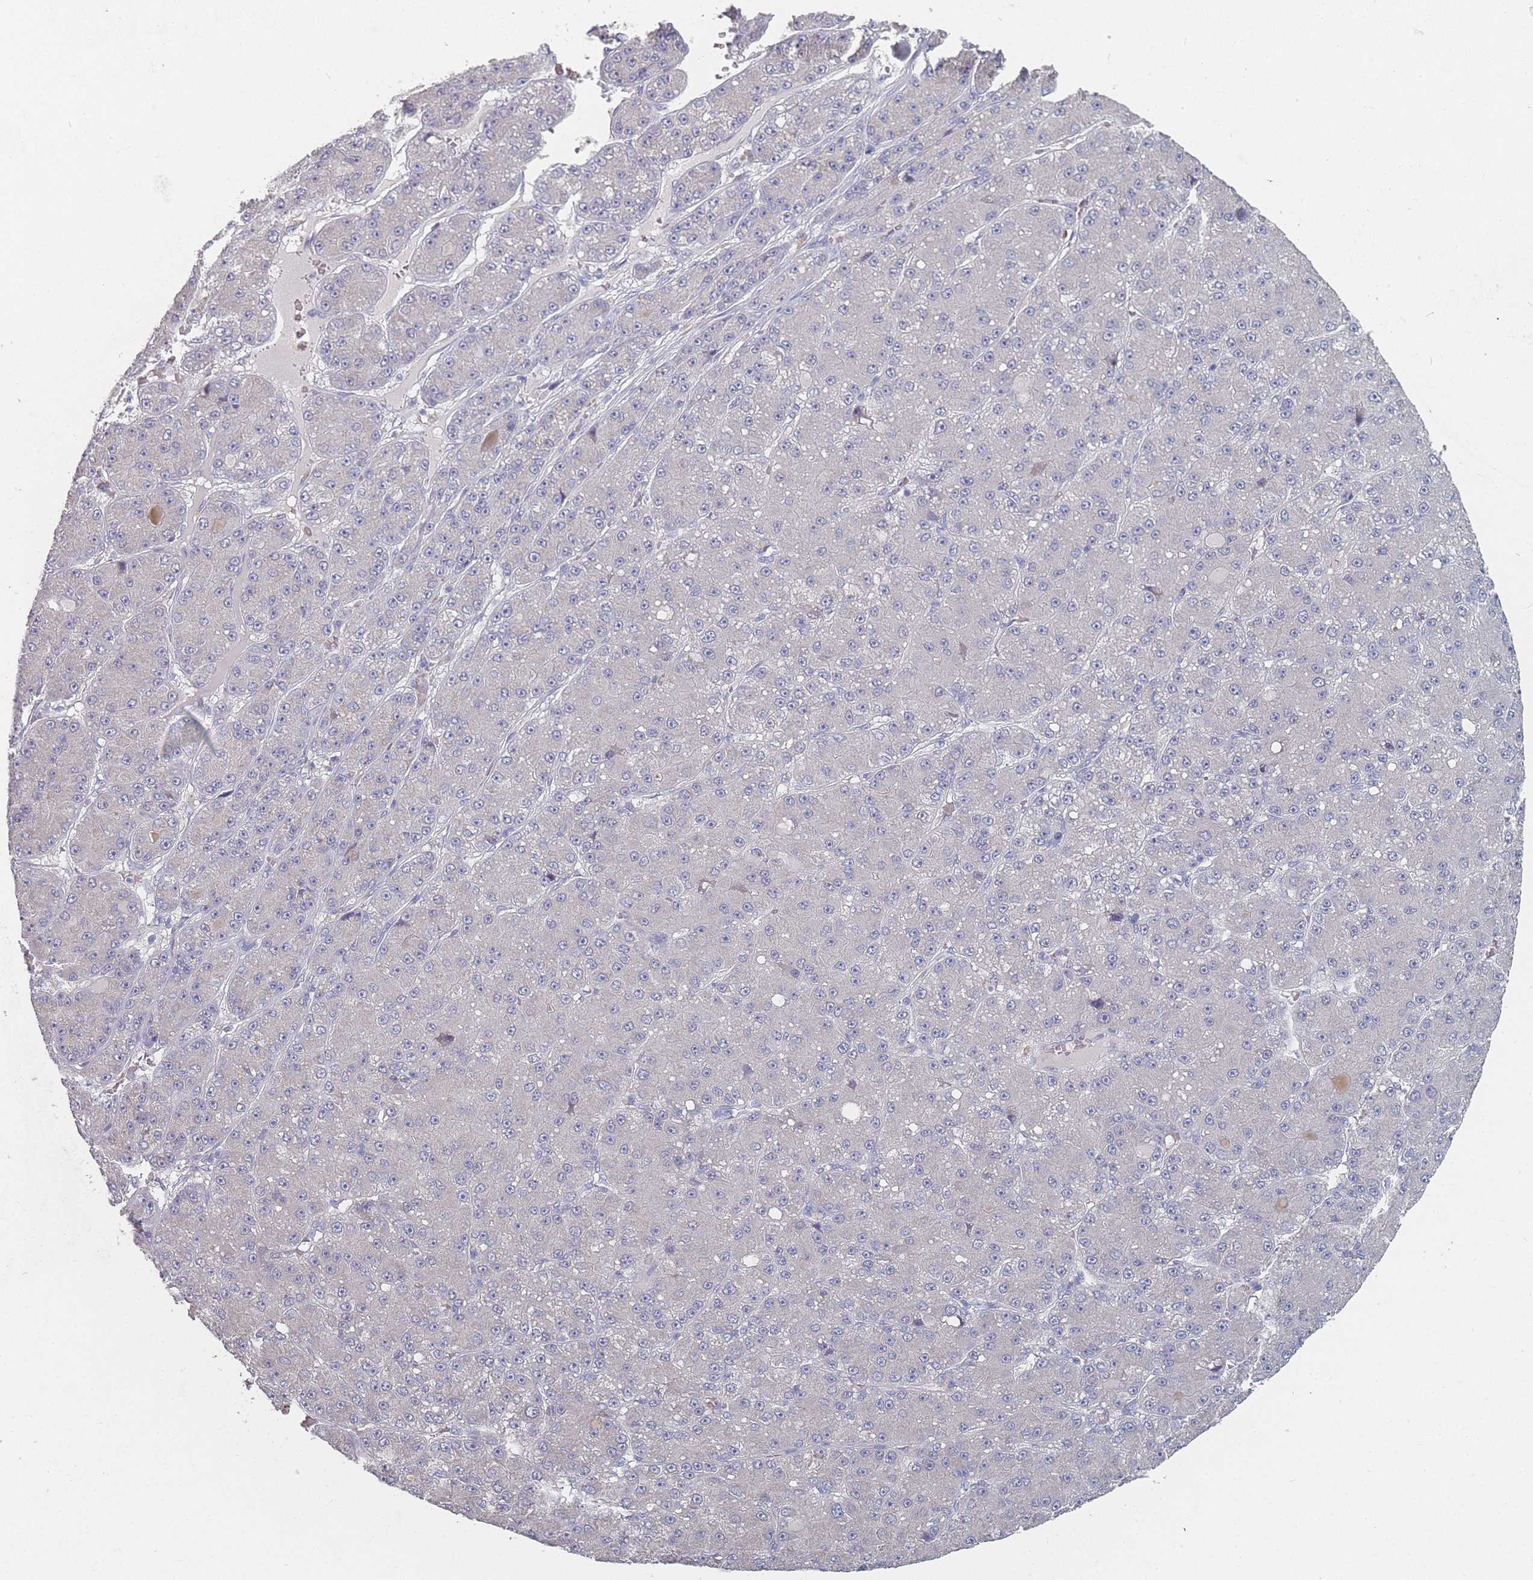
{"staining": {"intensity": "negative", "quantity": "none", "location": "none"}, "tissue": "liver cancer", "cell_type": "Tumor cells", "image_type": "cancer", "snomed": [{"axis": "morphology", "description": "Carcinoma, Hepatocellular, NOS"}, {"axis": "topography", "description": "Liver"}], "caption": "This image is of liver hepatocellular carcinoma stained with immunohistochemistry (IHC) to label a protein in brown with the nuclei are counter-stained blue. There is no staining in tumor cells. (DAB (3,3'-diaminobenzidine) immunohistochemistry (IHC), high magnification).", "gene": "SLC35E4", "patient": {"sex": "male", "age": 67}}